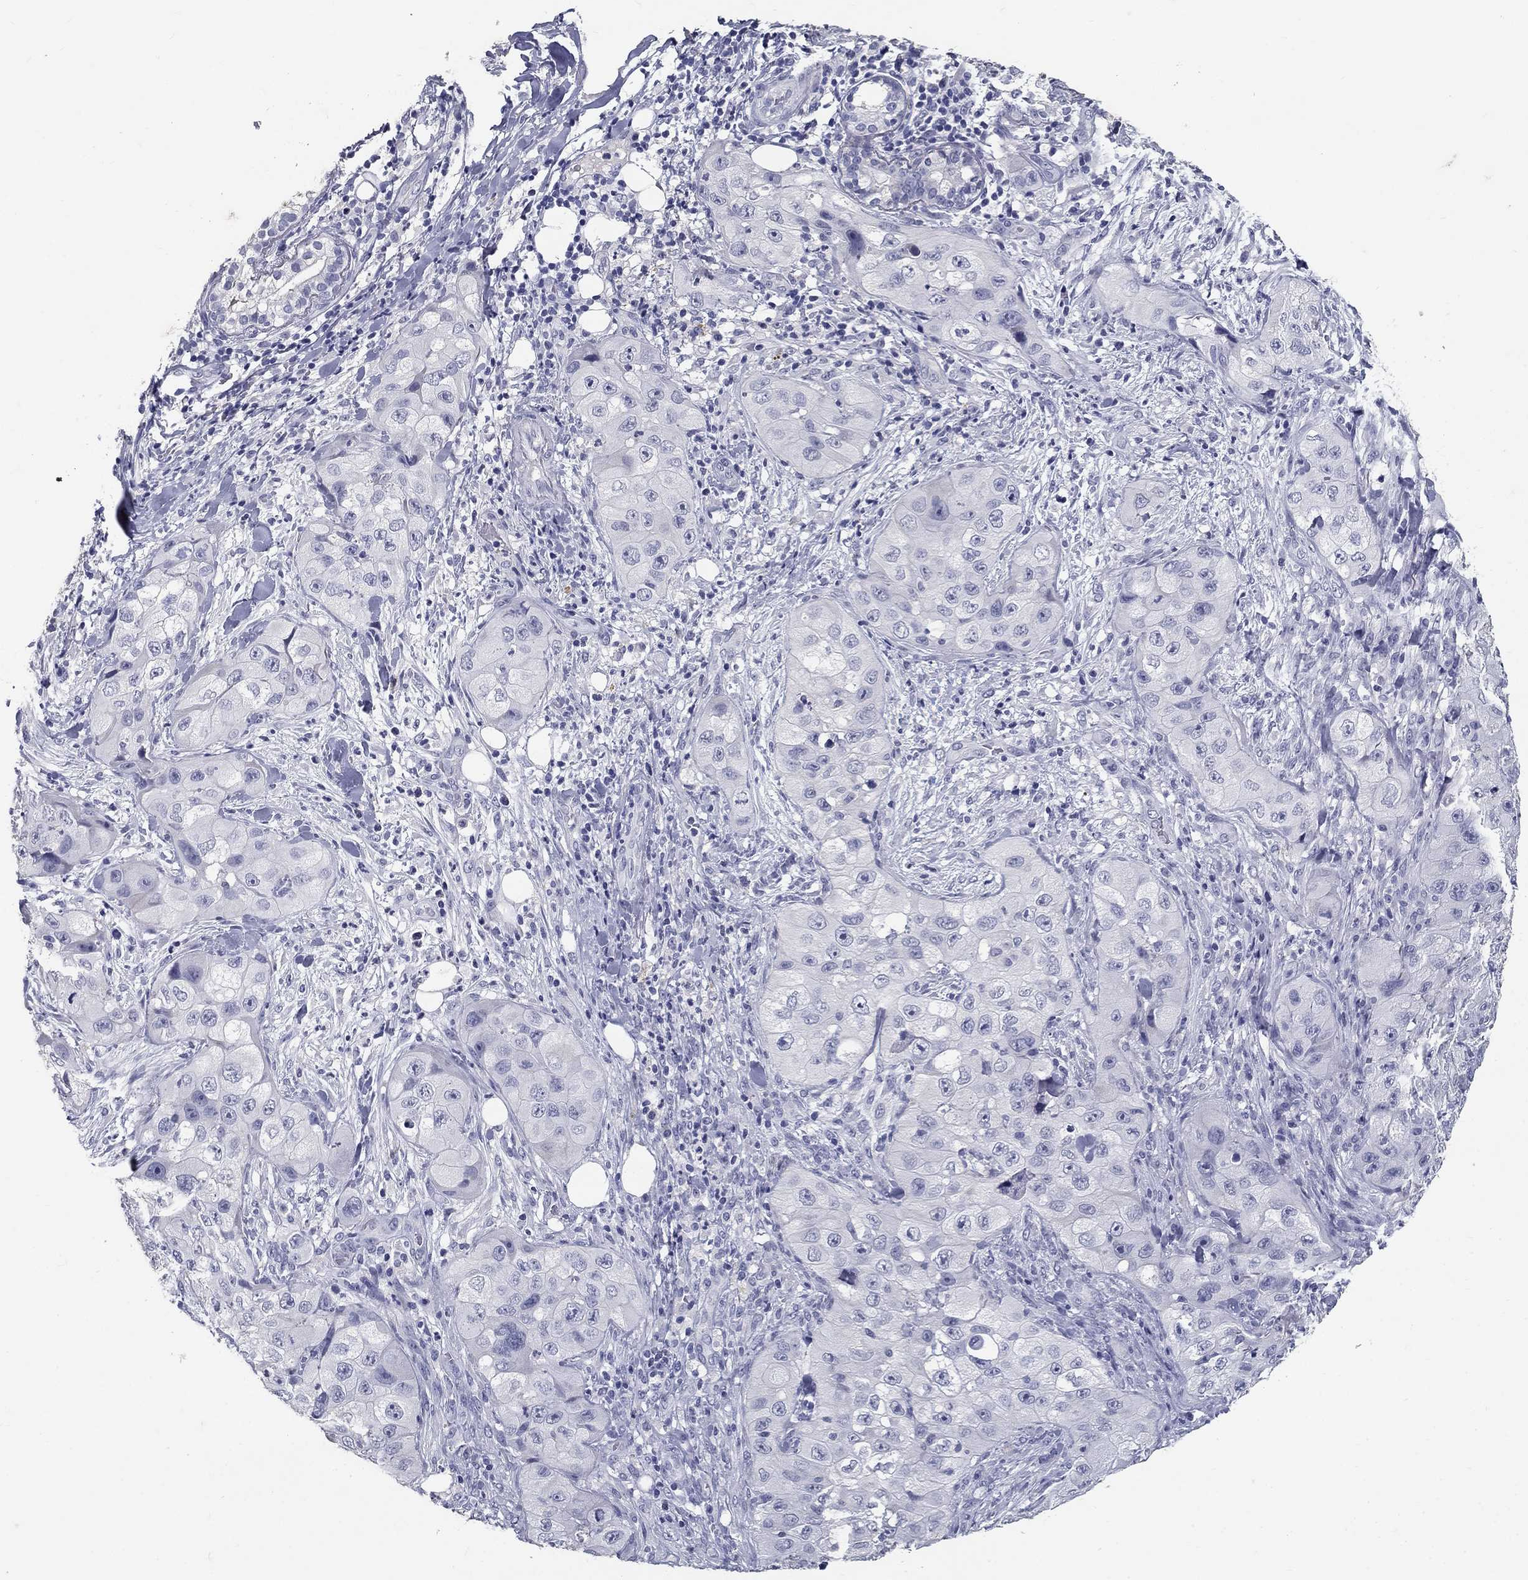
{"staining": {"intensity": "negative", "quantity": "none", "location": "none"}, "tissue": "skin cancer", "cell_type": "Tumor cells", "image_type": "cancer", "snomed": [{"axis": "morphology", "description": "Squamous cell carcinoma, NOS"}, {"axis": "topography", "description": "Skin"}, {"axis": "topography", "description": "Subcutis"}], "caption": "High power microscopy image of an immunohistochemistry (IHC) photomicrograph of skin cancer, revealing no significant positivity in tumor cells. Brightfield microscopy of IHC stained with DAB (brown) and hematoxylin (blue), captured at high magnification.", "gene": "POMC", "patient": {"sex": "male", "age": 73}}